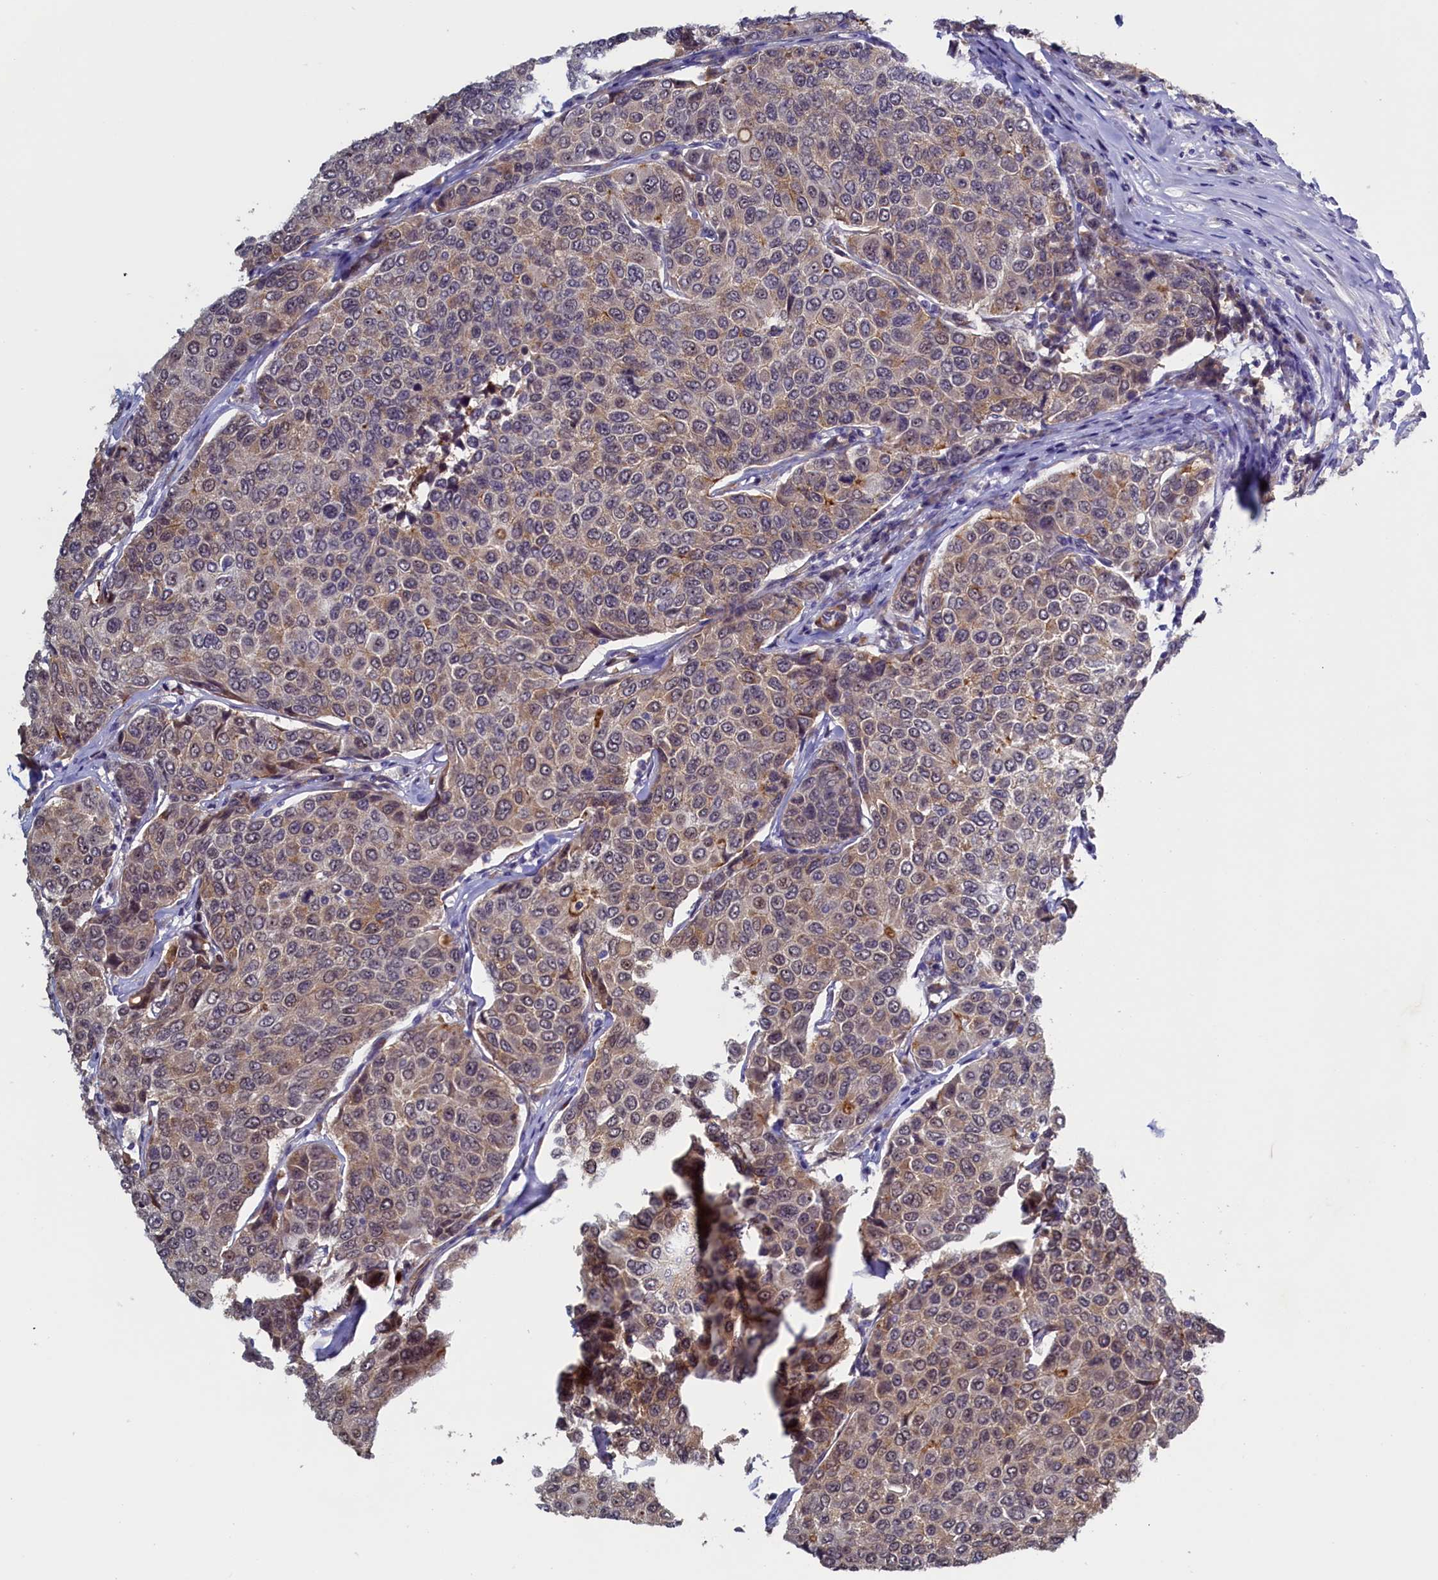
{"staining": {"intensity": "weak", "quantity": ">75%", "location": "cytoplasmic/membranous"}, "tissue": "breast cancer", "cell_type": "Tumor cells", "image_type": "cancer", "snomed": [{"axis": "morphology", "description": "Duct carcinoma"}, {"axis": "topography", "description": "Breast"}], "caption": "Breast cancer stained for a protein shows weak cytoplasmic/membranous positivity in tumor cells.", "gene": "PACSIN3", "patient": {"sex": "female", "age": 55}}